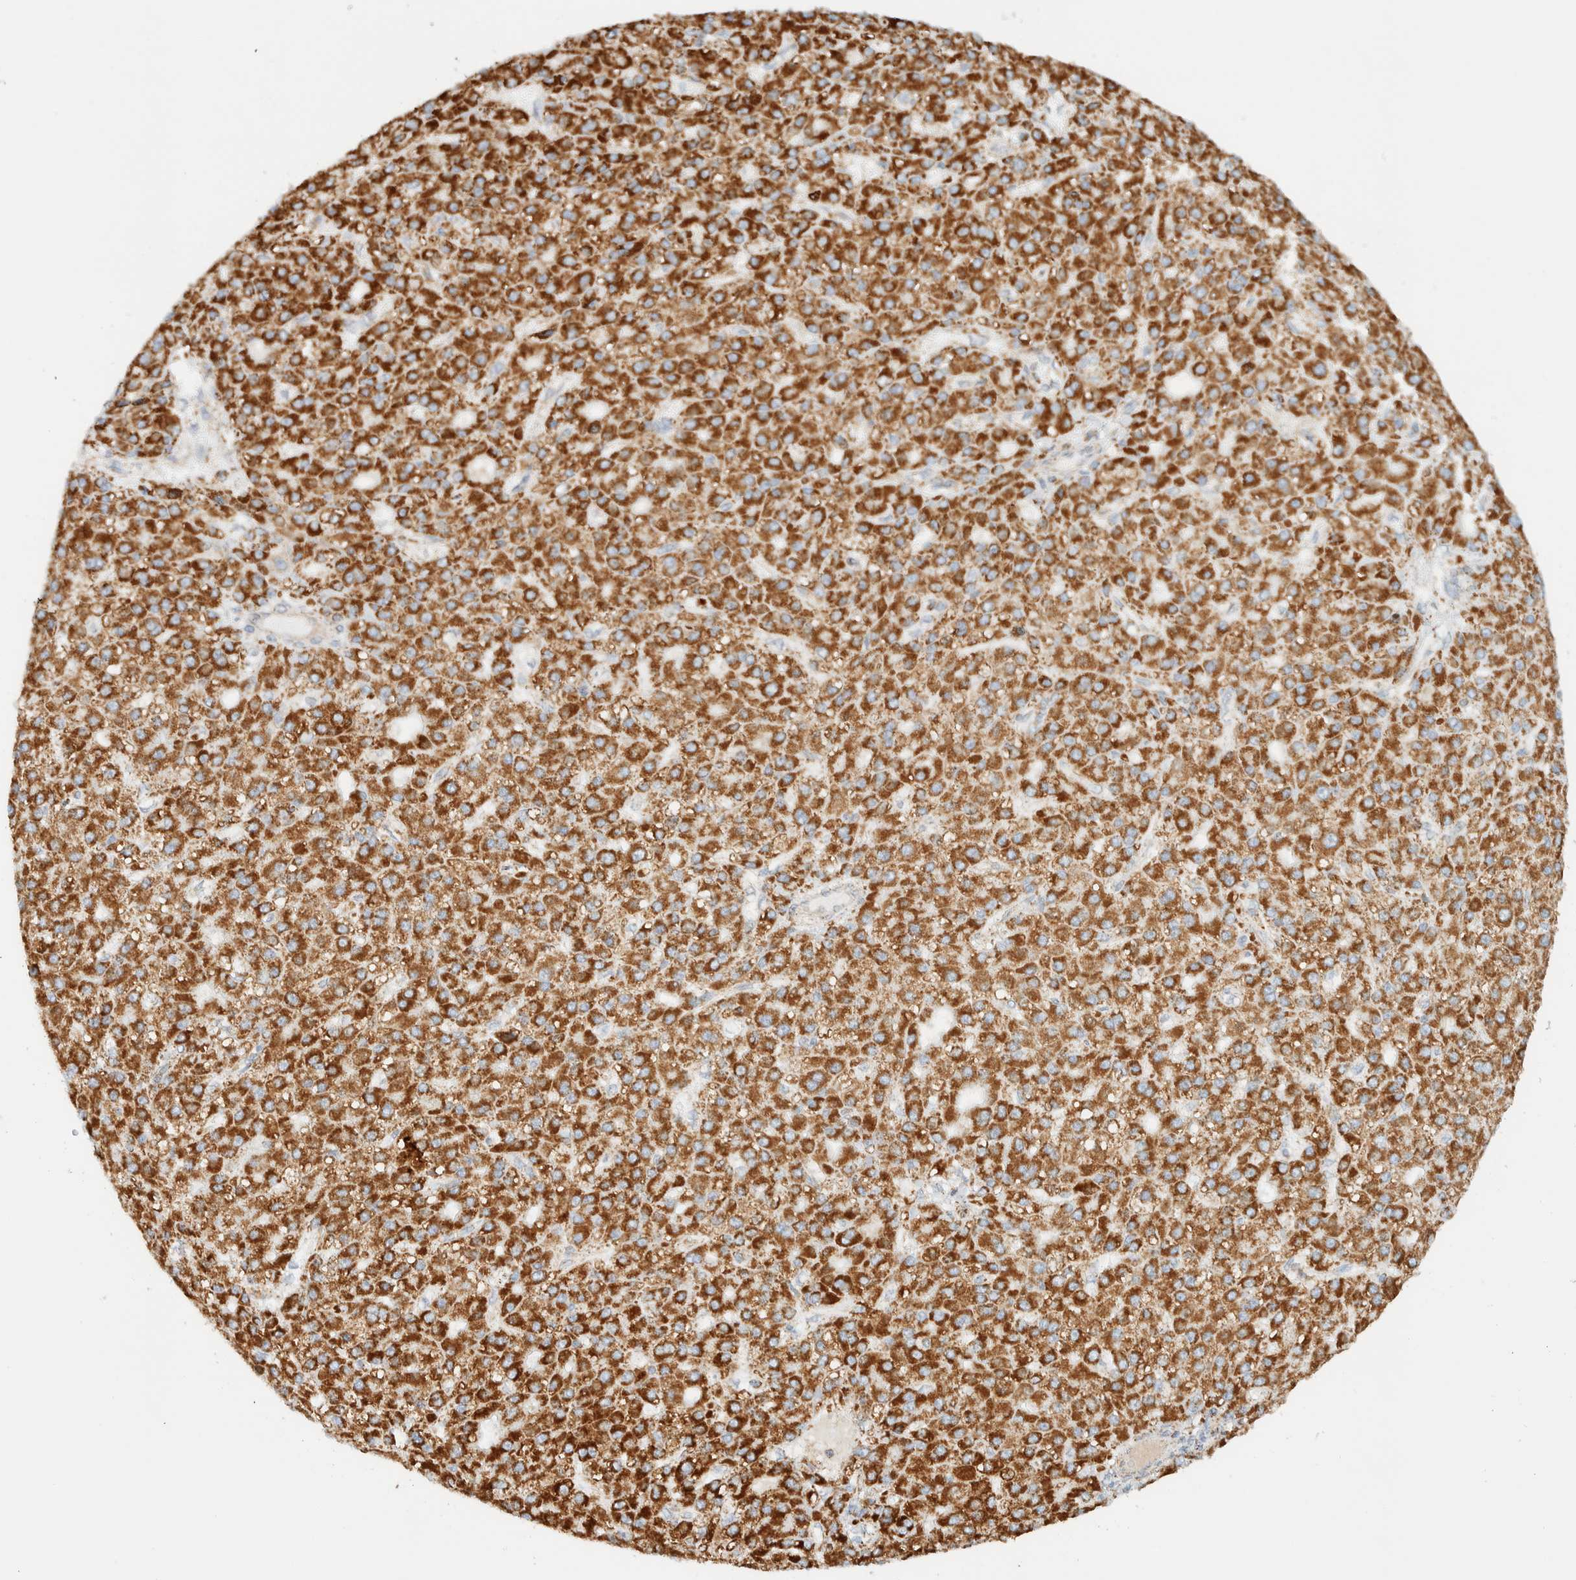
{"staining": {"intensity": "strong", "quantity": ">75%", "location": "cytoplasmic/membranous"}, "tissue": "liver cancer", "cell_type": "Tumor cells", "image_type": "cancer", "snomed": [{"axis": "morphology", "description": "Carcinoma, Hepatocellular, NOS"}, {"axis": "topography", "description": "Liver"}], "caption": "Immunohistochemistry (IHC) of liver hepatocellular carcinoma shows high levels of strong cytoplasmic/membranous expression in approximately >75% of tumor cells.", "gene": "KIFAP3", "patient": {"sex": "male", "age": 67}}